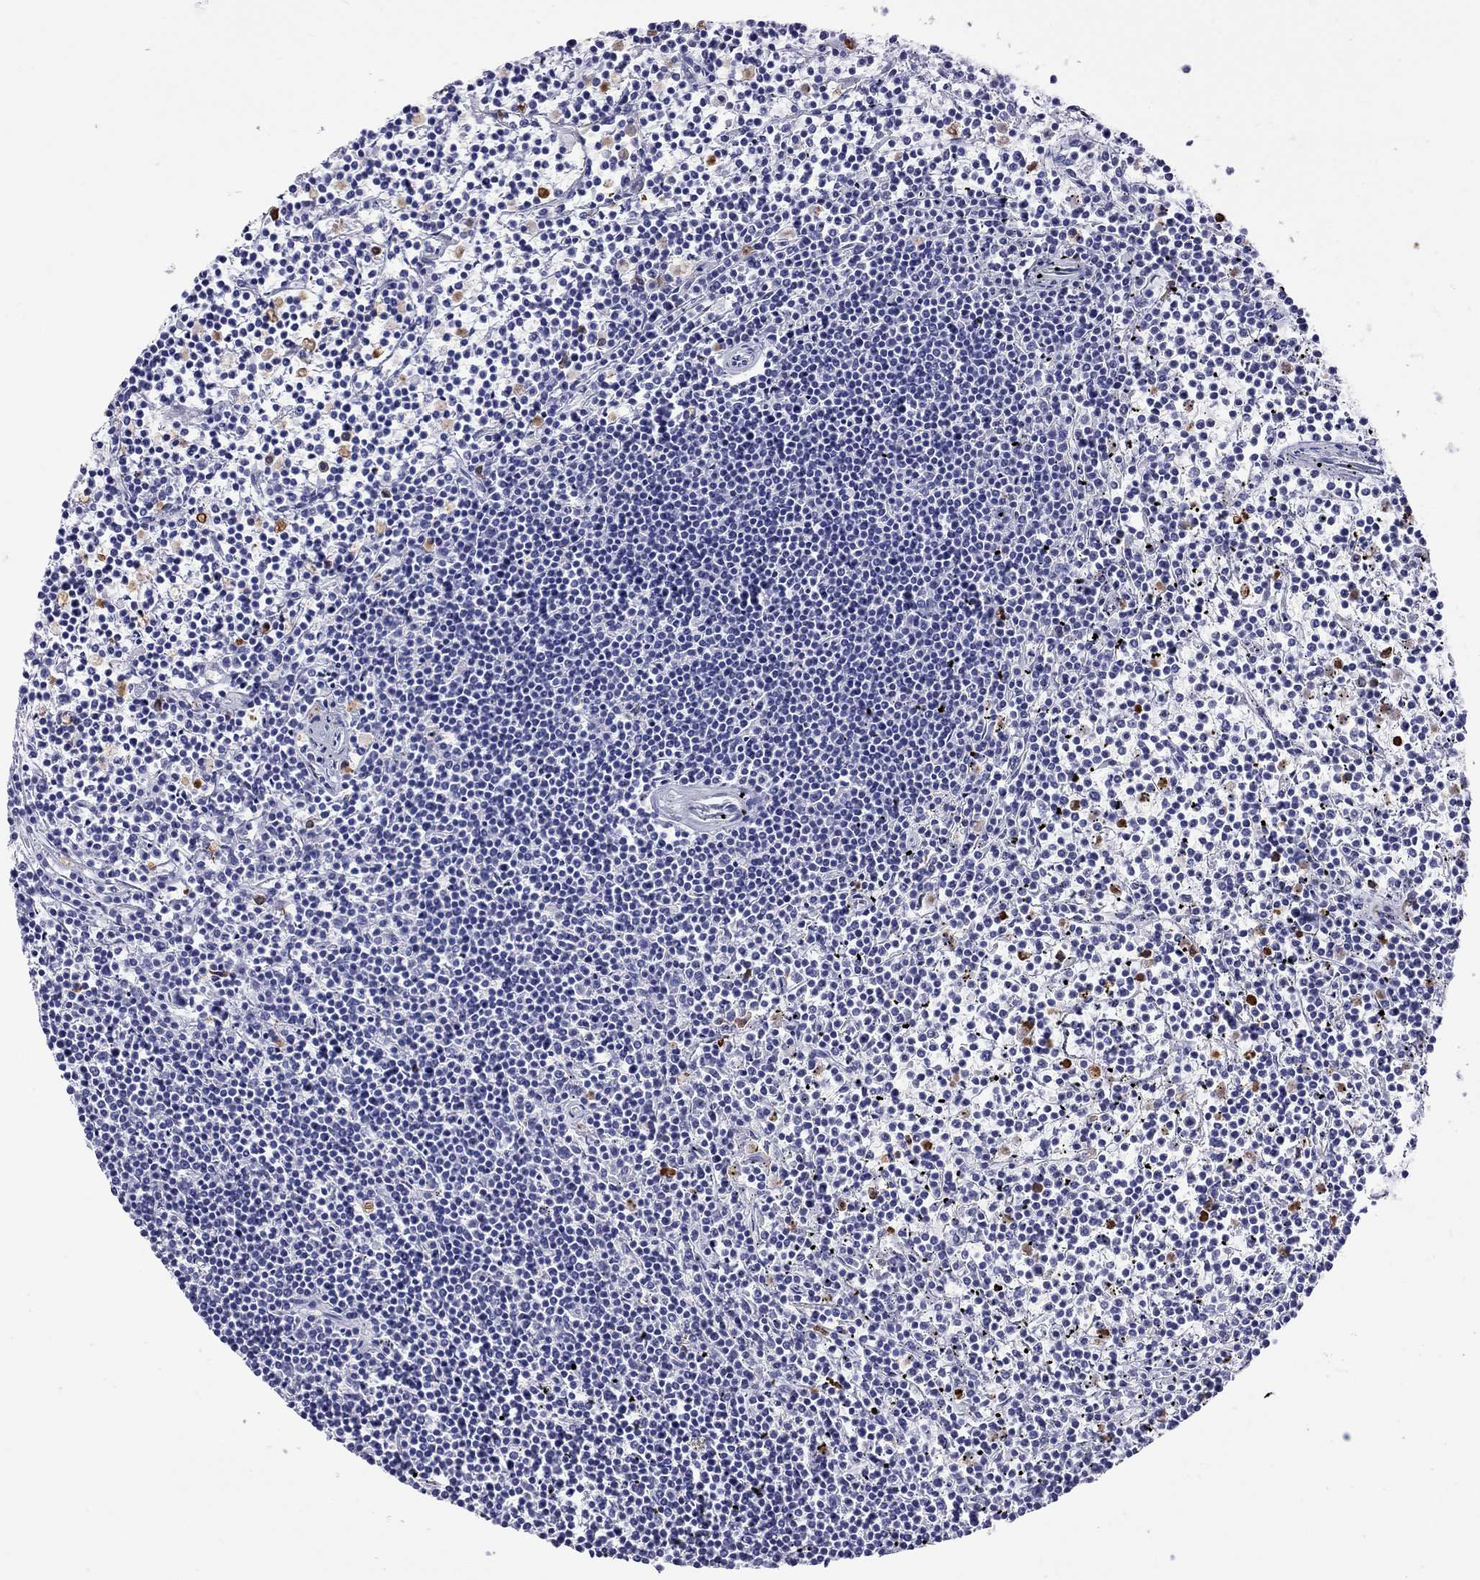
{"staining": {"intensity": "negative", "quantity": "none", "location": "none"}, "tissue": "lymphoma", "cell_type": "Tumor cells", "image_type": "cancer", "snomed": [{"axis": "morphology", "description": "Malignant lymphoma, non-Hodgkin's type, Low grade"}, {"axis": "topography", "description": "Spleen"}], "caption": "The IHC micrograph has no significant positivity in tumor cells of malignant lymphoma, non-Hodgkin's type (low-grade) tissue.", "gene": "SLAMF1", "patient": {"sex": "female", "age": 19}}